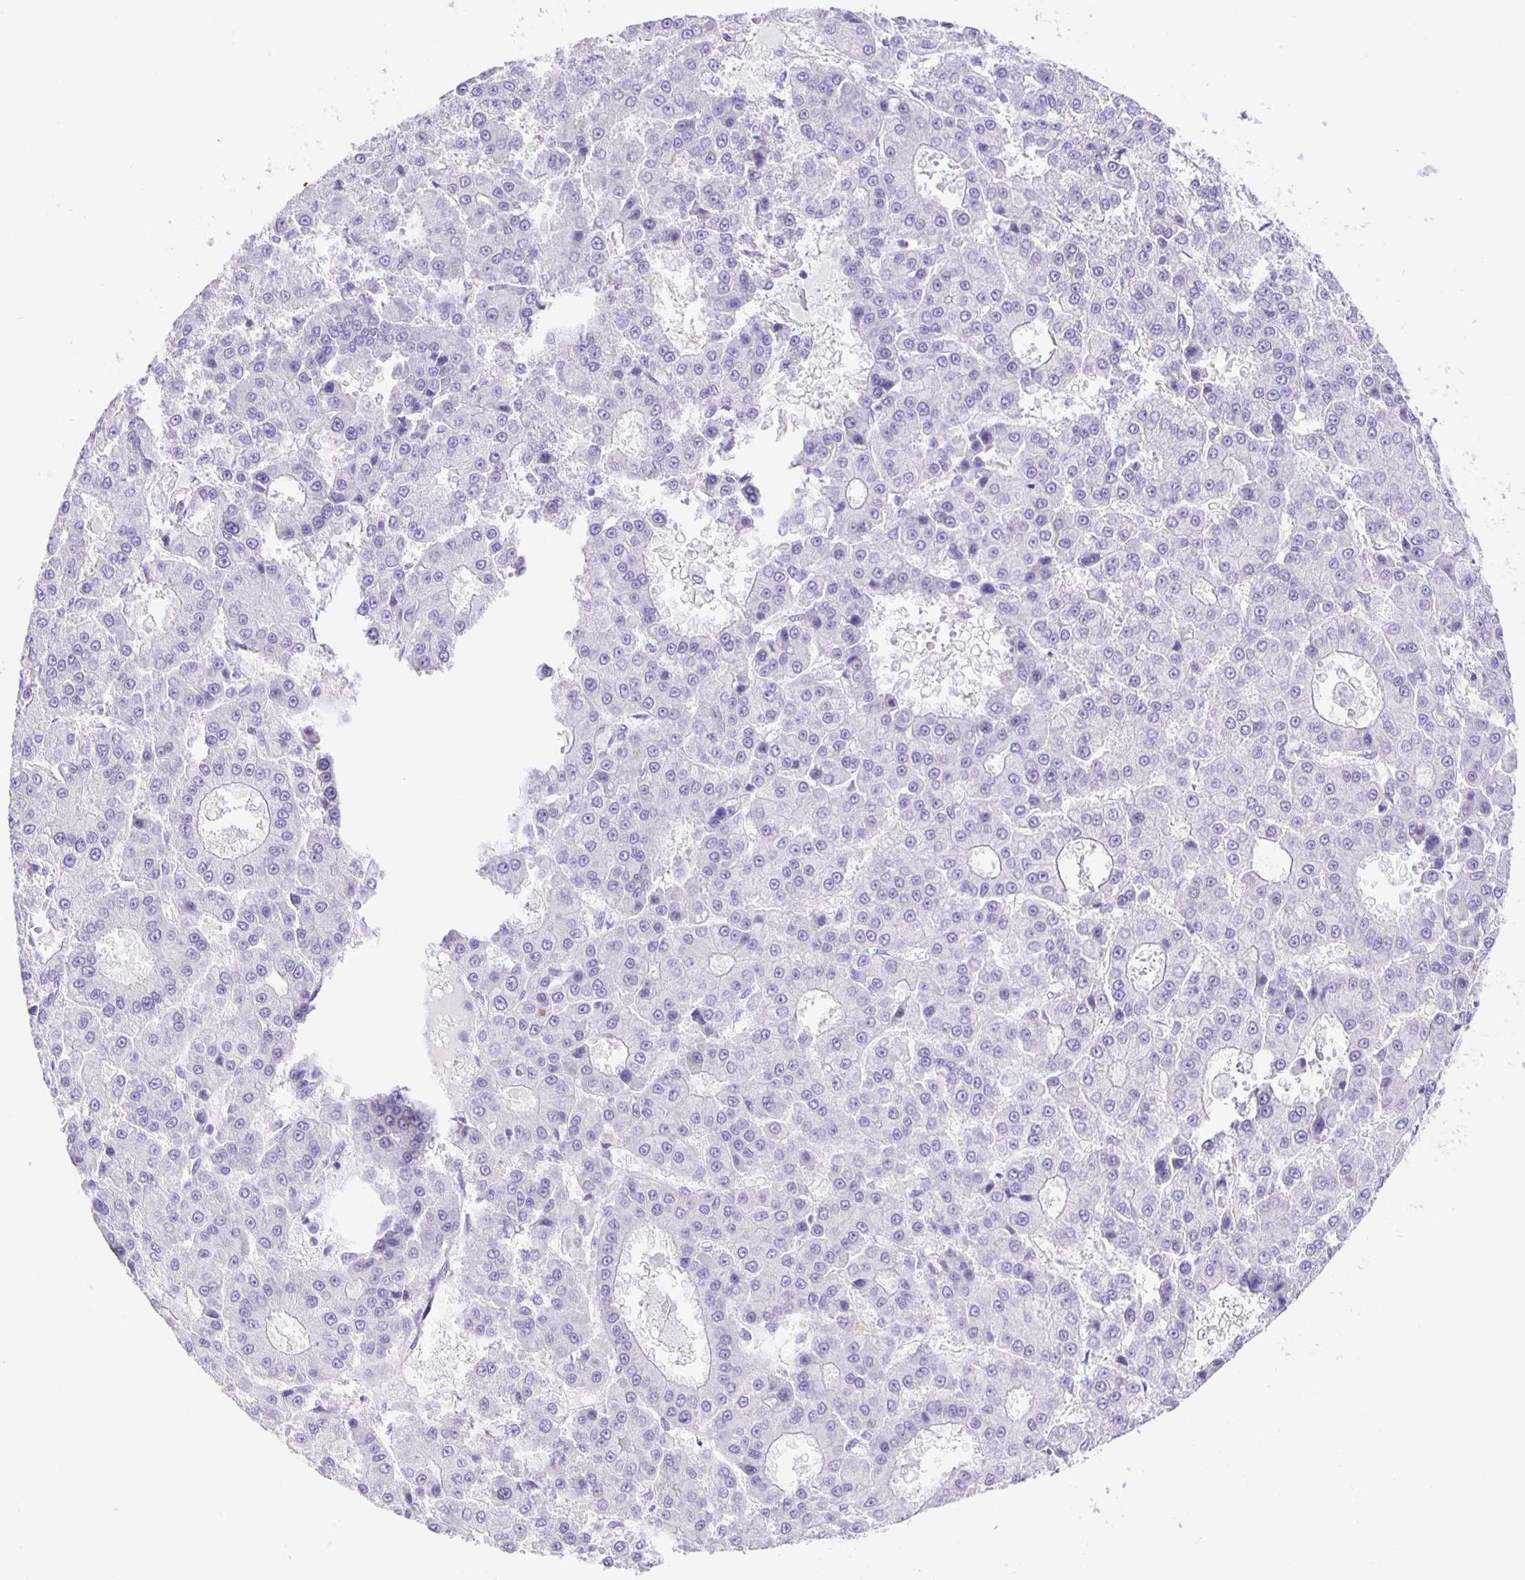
{"staining": {"intensity": "negative", "quantity": "none", "location": "none"}, "tissue": "liver cancer", "cell_type": "Tumor cells", "image_type": "cancer", "snomed": [{"axis": "morphology", "description": "Carcinoma, Hepatocellular, NOS"}, {"axis": "topography", "description": "Liver"}], "caption": "IHC of hepatocellular carcinoma (liver) exhibits no staining in tumor cells.", "gene": "GUCA2A", "patient": {"sex": "male", "age": 70}}